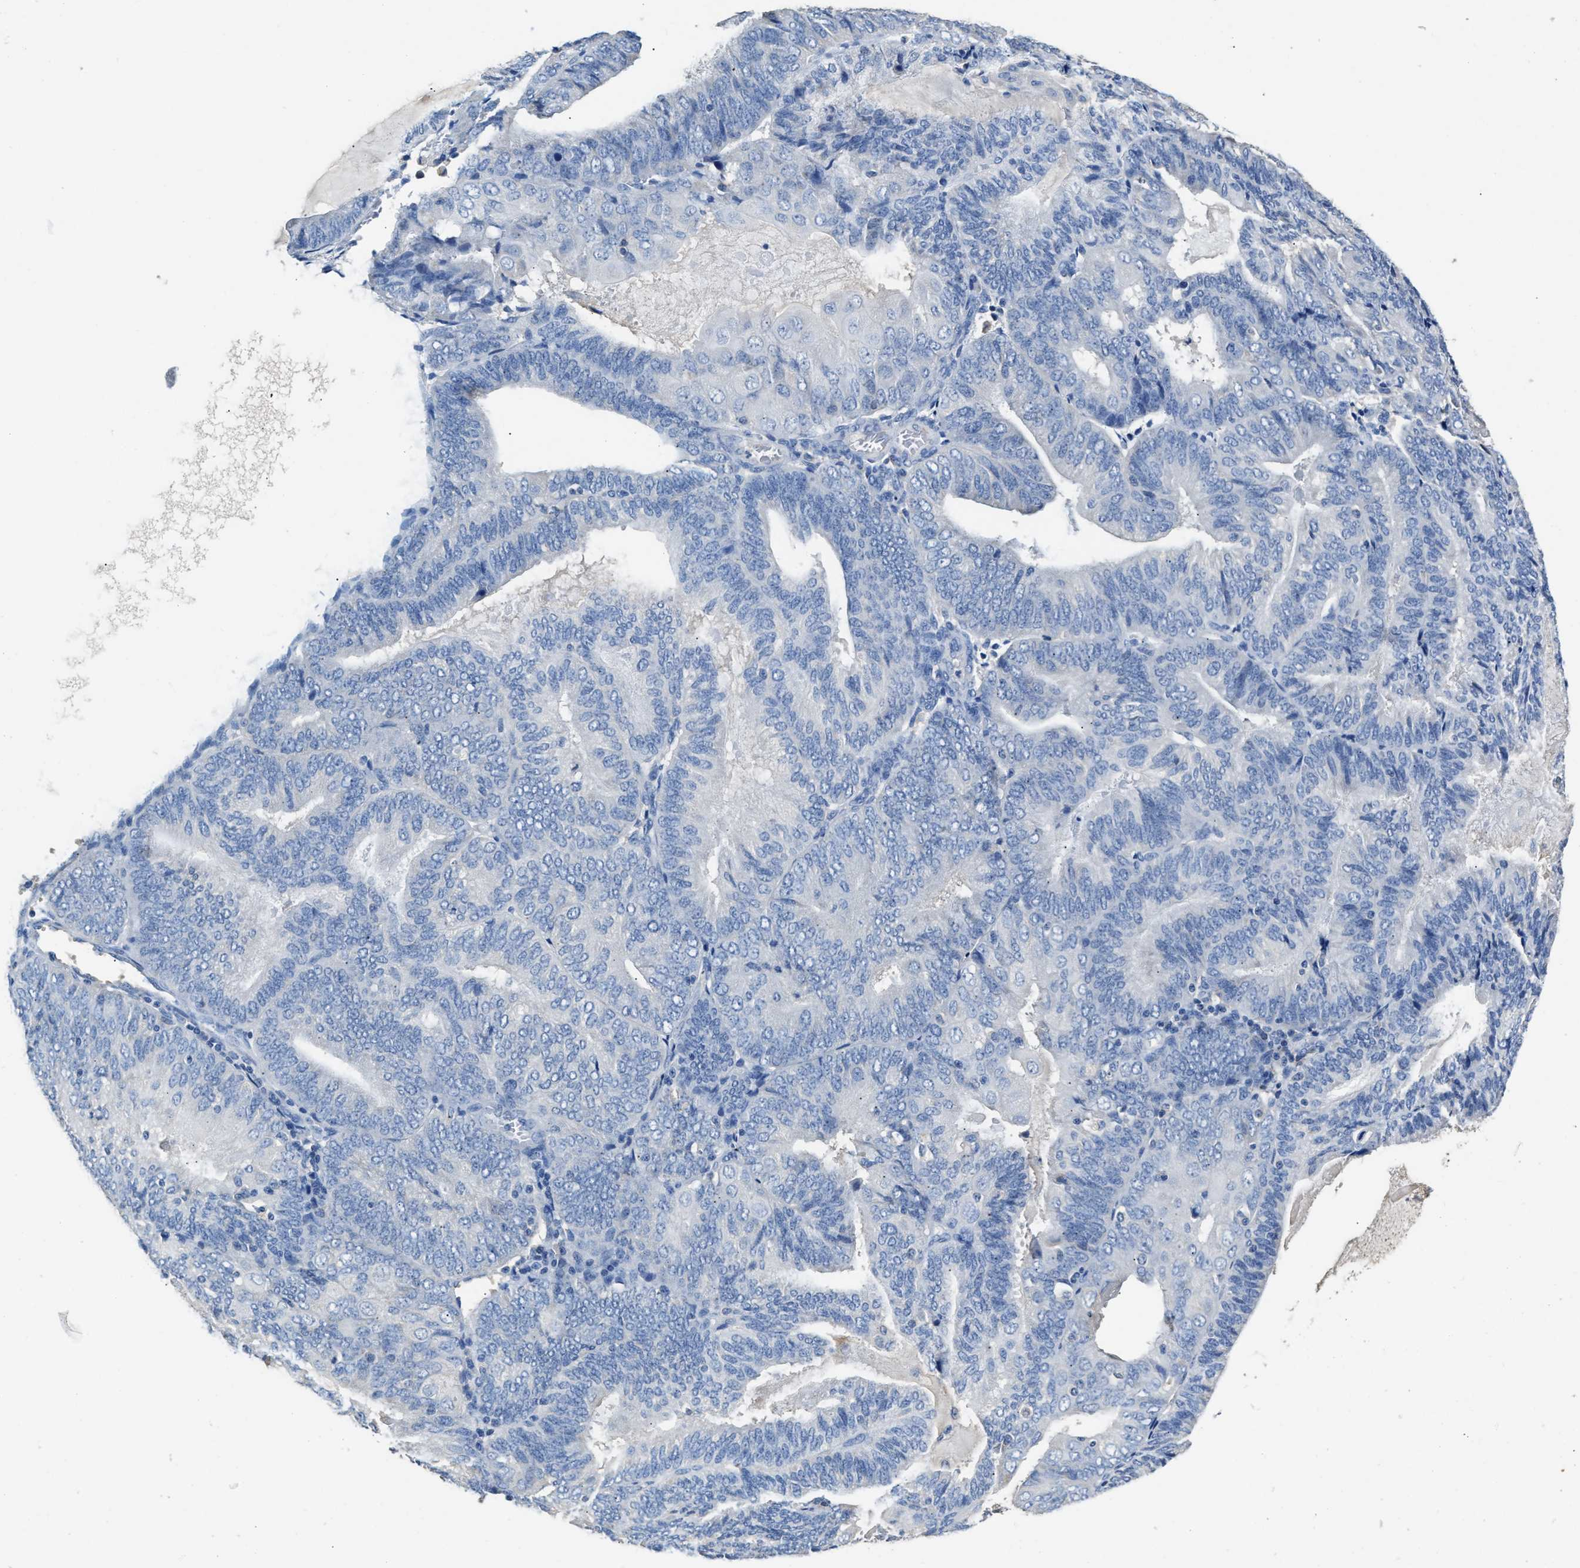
{"staining": {"intensity": "negative", "quantity": "none", "location": "none"}, "tissue": "endometrial cancer", "cell_type": "Tumor cells", "image_type": "cancer", "snomed": [{"axis": "morphology", "description": "Adenocarcinoma, NOS"}, {"axis": "topography", "description": "Endometrium"}], "caption": "Tumor cells show no significant expression in endometrial adenocarcinoma.", "gene": "SLCO2B1", "patient": {"sex": "female", "age": 81}}